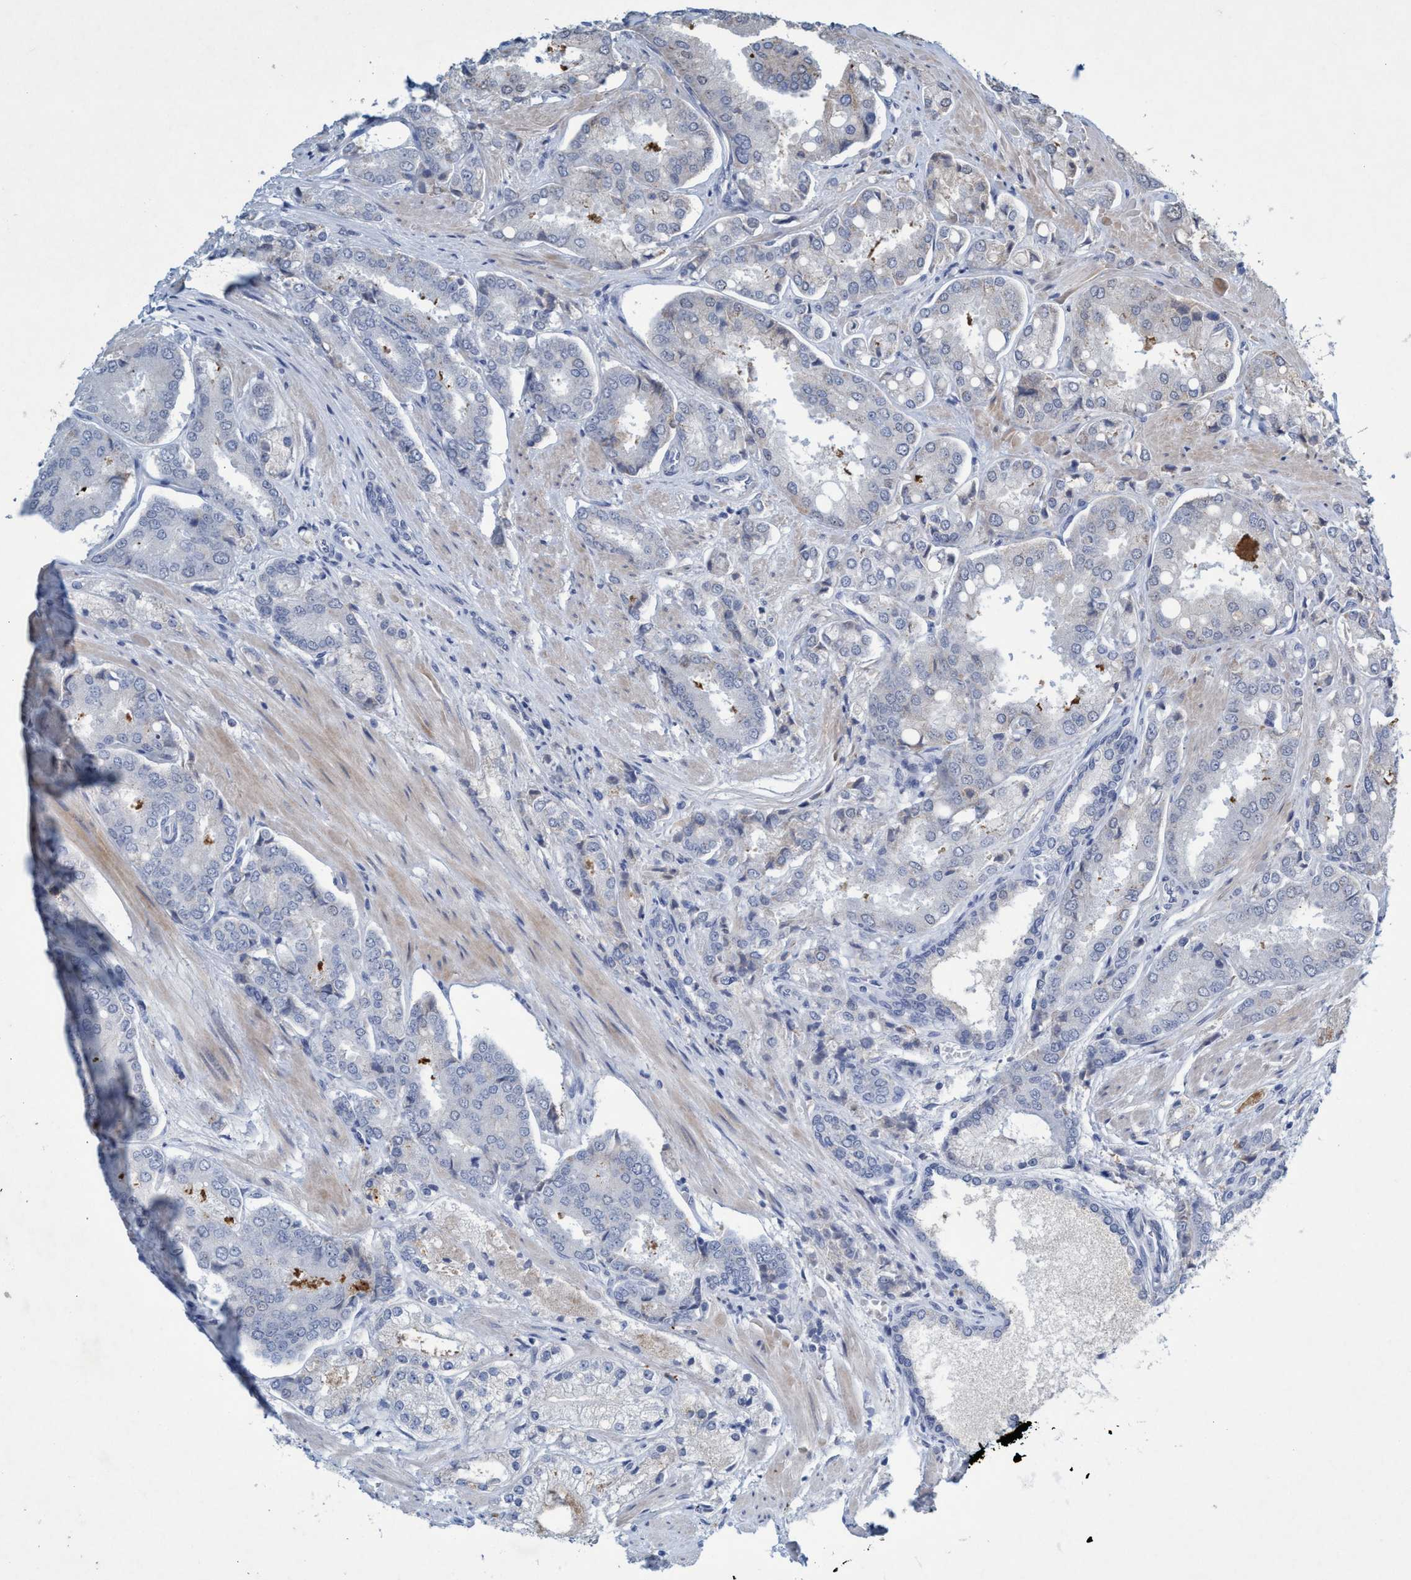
{"staining": {"intensity": "negative", "quantity": "none", "location": "none"}, "tissue": "prostate cancer", "cell_type": "Tumor cells", "image_type": "cancer", "snomed": [{"axis": "morphology", "description": "Adenocarcinoma, High grade"}, {"axis": "topography", "description": "Prostate"}], "caption": "High magnification brightfield microscopy of prostate high-grade adenocarcinoma stained with DAB (brown) and counterstained with hematoxylin (blue): tumor cells show no significant positivity.", "gene": "RNF208", "patient": {"sex": "male", "age": 50}}